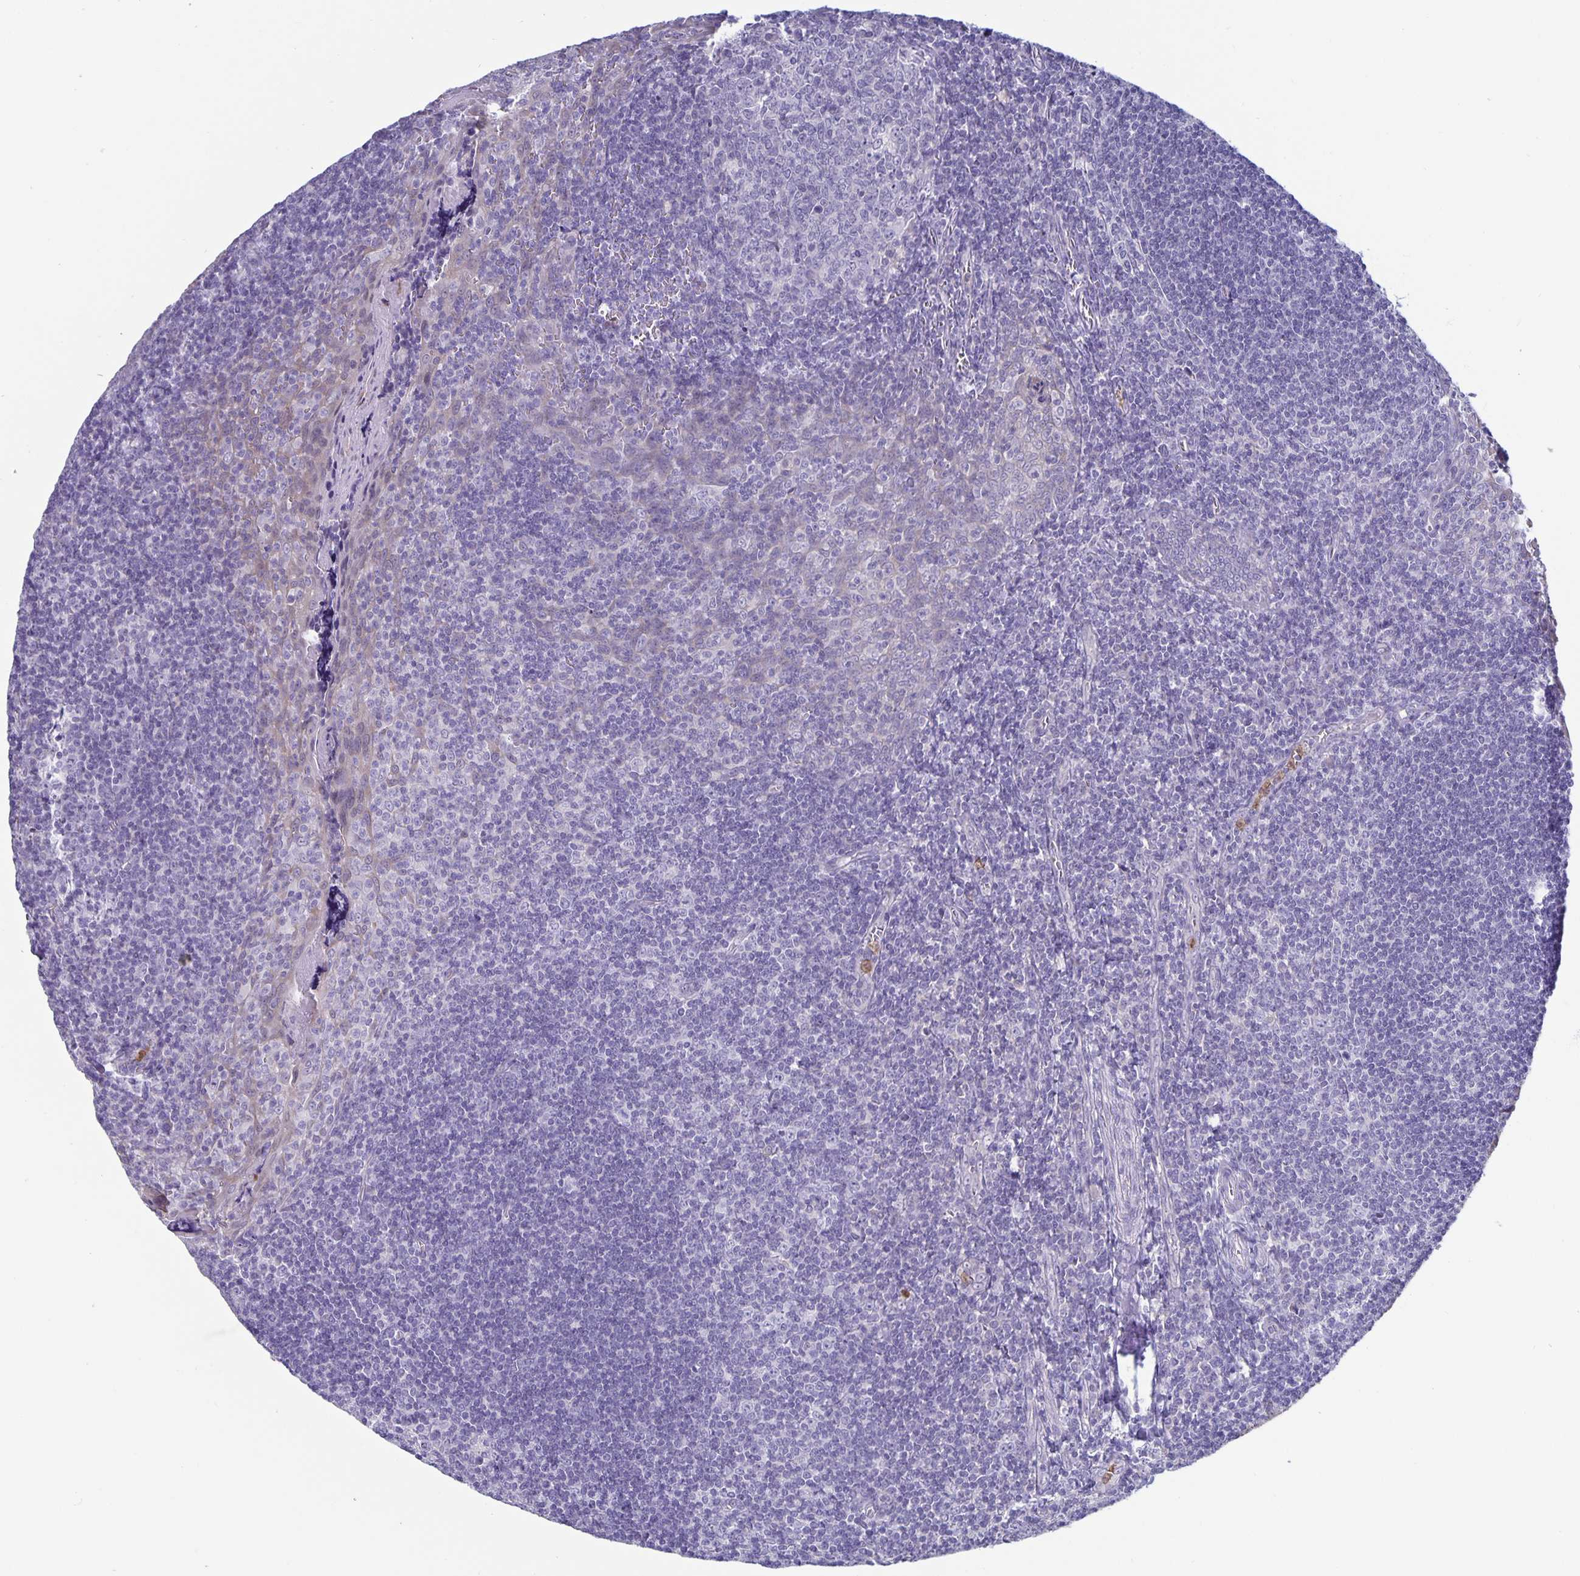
{"staining": {"intensity": "negative", "quantity": "none", "location": "none"}, "tissue": "tonsil", "cell_type": "Germinal center cells", "image_type": "normal", "snomed": [{"axis": "morphology", "description": "Normal tissue, NOS"}, {"axis": "morphology", "description": "Inflammation, NOS"}, {"axis": "topography", "description": "Tonsil"}], "caption": "High power microscopy histopathology image of an immunohistochemistry (IHC) photomicrograph of benign tonsil, revealing no significant positivity in germinal center cells. (DAB (3,3'-diaminobenzidine) immunohistochemistry, high magnification).", "gene": "PLCB3", "patient": {"sex": "female", "age": 31}}